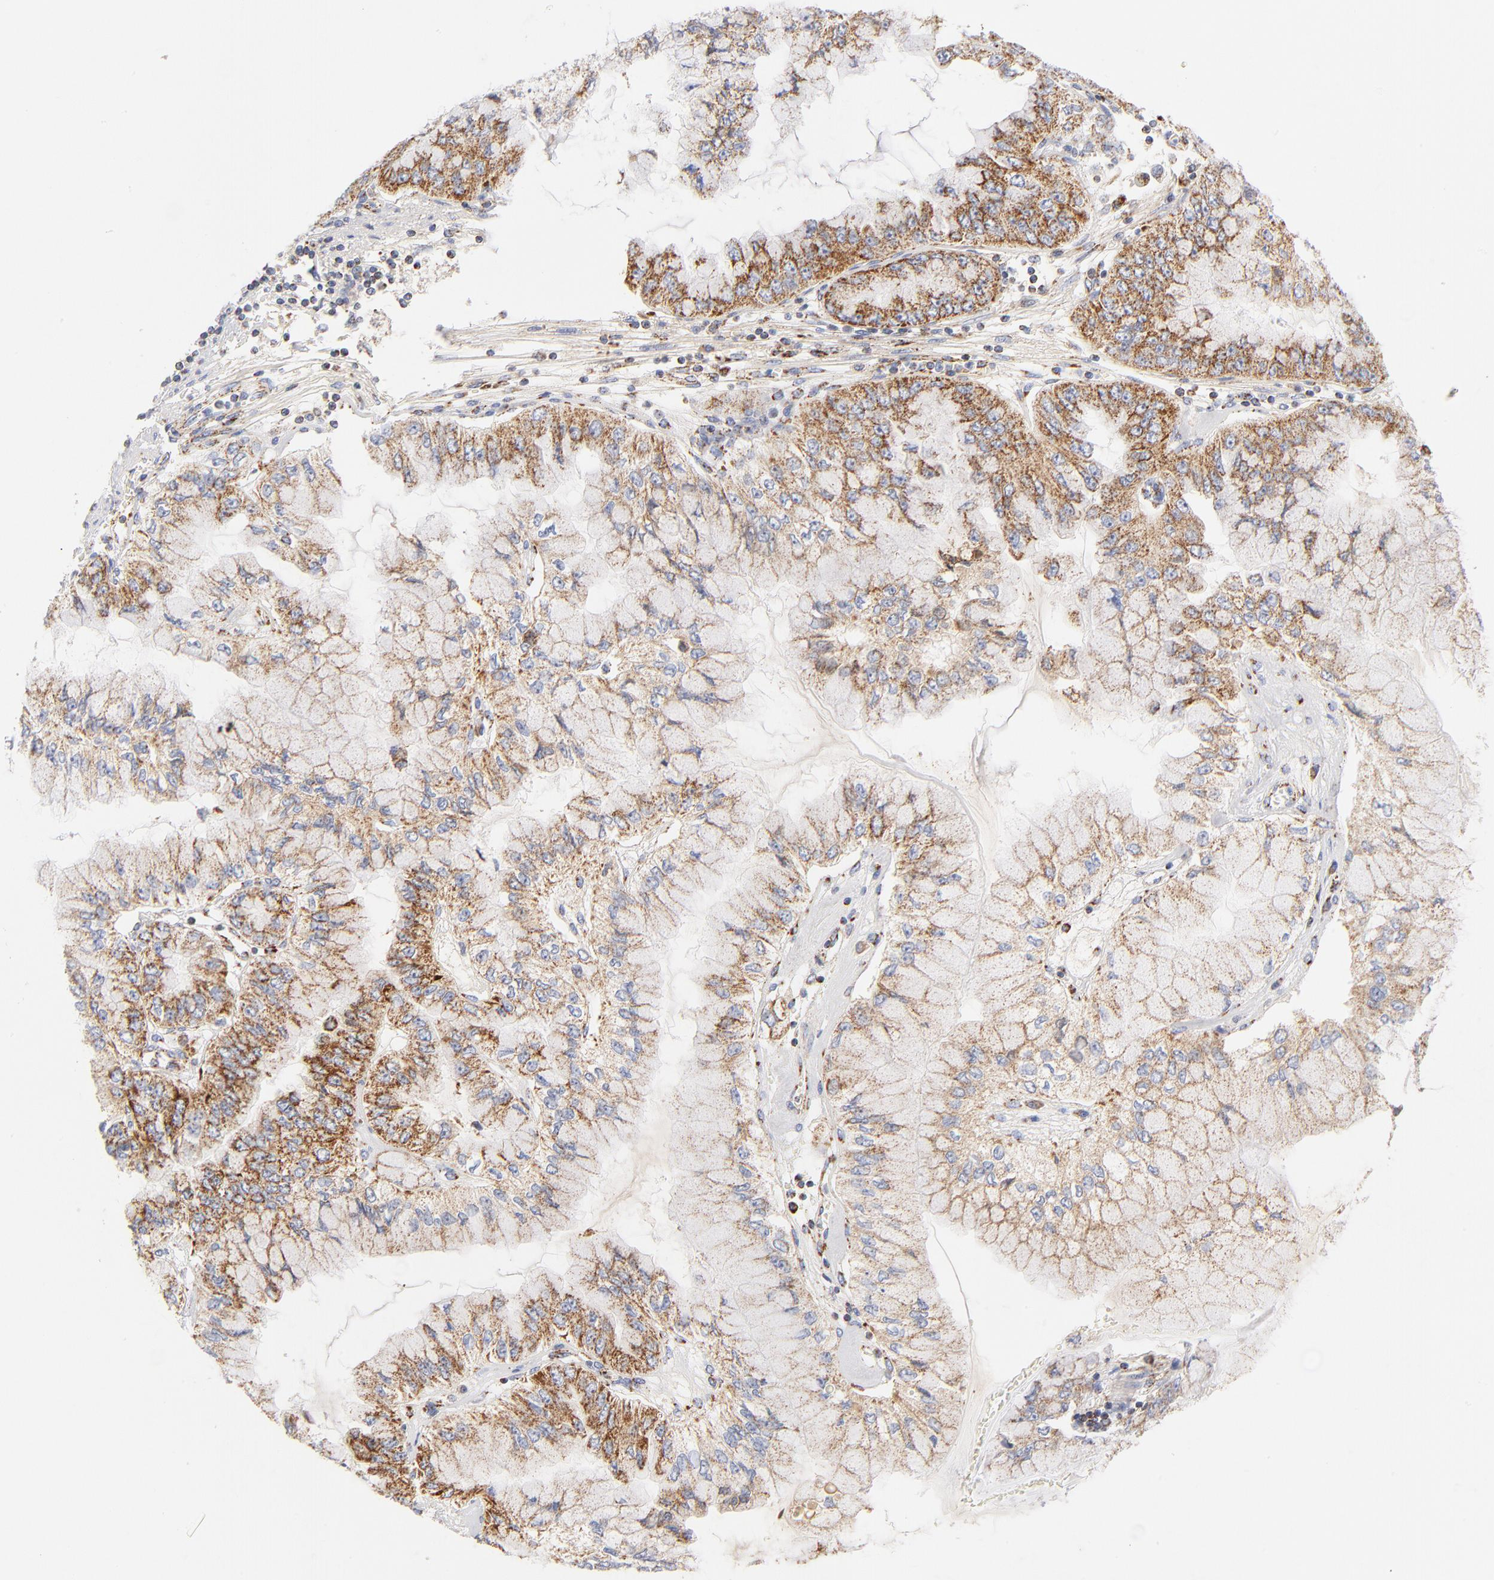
{"staining": {"intensity": "moderate", "quantity": ">75%", "location": "cytoplasmic/membranous"}, "tissue": "liver cancer", "cell_type": "Tumor cells", "image_type": "cancer", "snomed": [{"axis": "morphology", "description": "Cholangiocarcinoma"}, {"axis": "topography", "description": "Liver"}], "caption": "Protein expression analysis of human liver cancer (cholangiocarcinoma) reveals moderate cytoplasmic/membranous expression in approximately >75% of tumor cells.", "gene": "DLAT", "patient": {"sex": "female", "age": 79}}